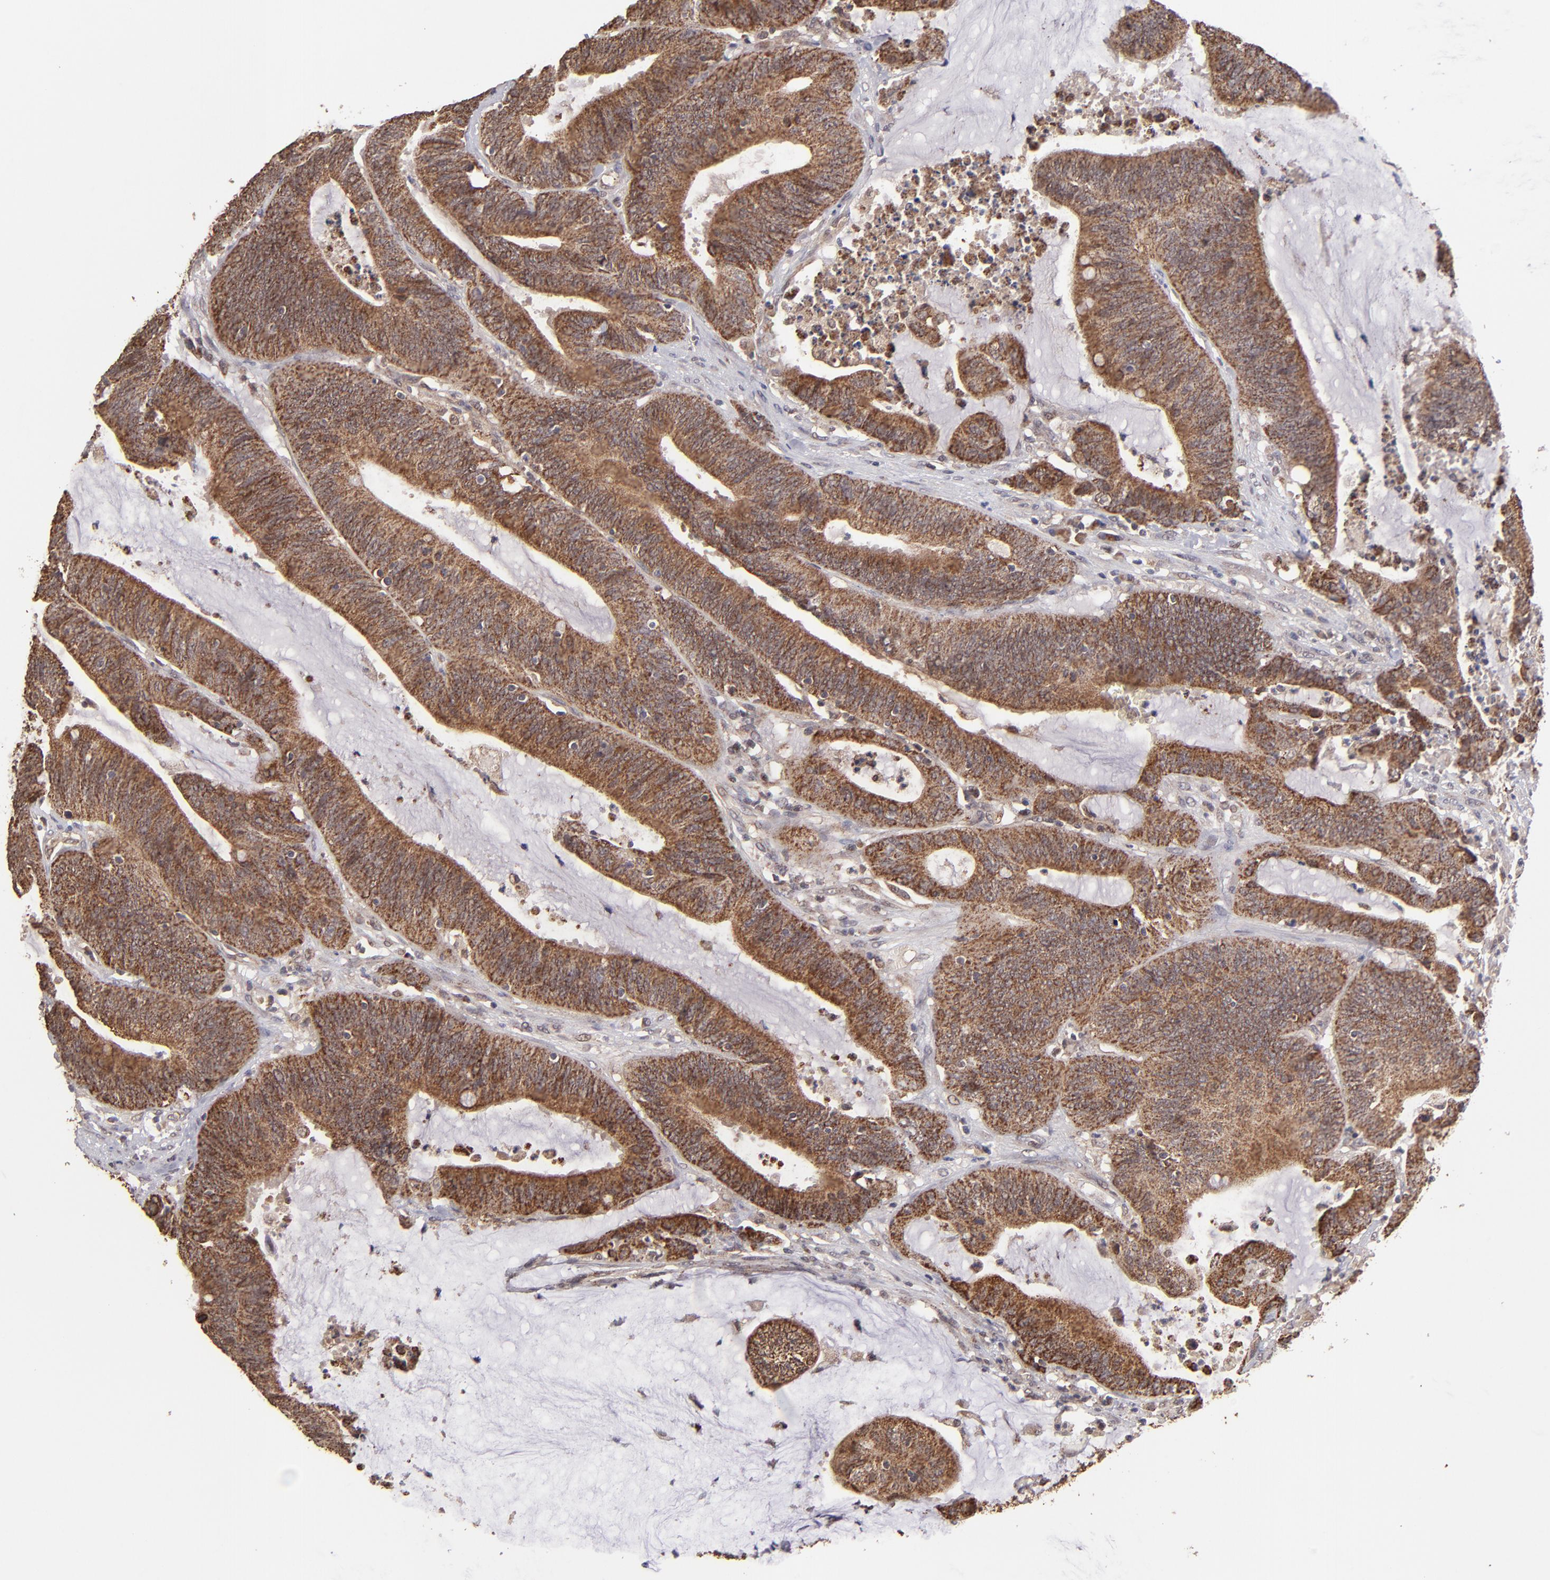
{"staining": {"intensity": "moderate", "quantity": ">75%", "location": "cytoplasmic/membranous"}, "tissue": "colorectal cancer", "cell_type": "Tumor cells", "image_type": "cancer", "snomed": [{"axis": "morphology", "description": "Adenocarcinoma, NOS"}, {"axis": "topography", "description": "Rectum"}], "caption": "A photomicrograph showing moderate cytoplasmic/membranous staining in about >75% of tumor cells in colorectal cancer, as visualized by brown immunohistochemical staining.", "gene": "SLC15A1", "patient": {"sex": "female", "age": 66}}